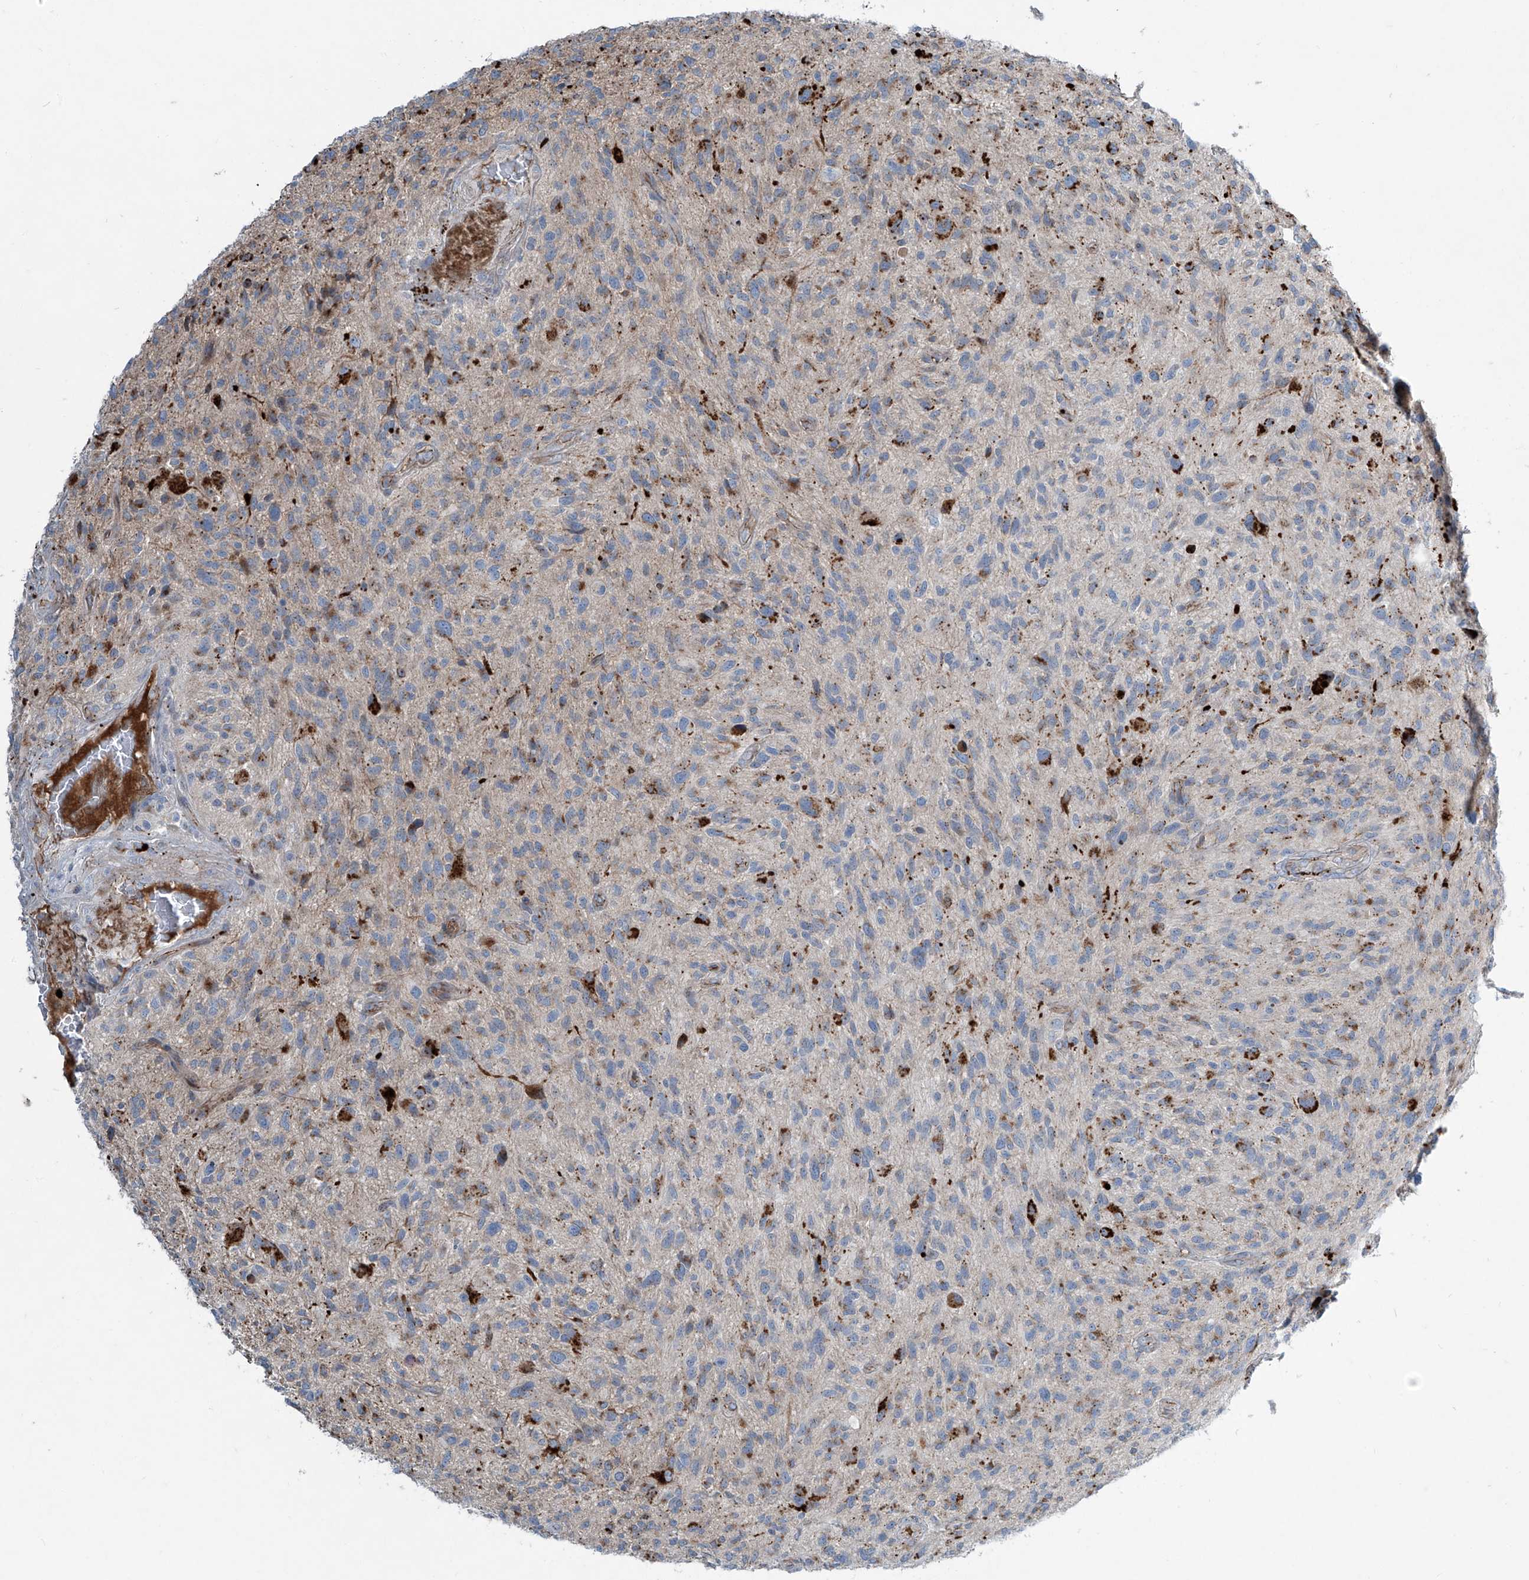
{"staining": {"intensity": "moderate", "quantity": "<25%", "location": "cytoplasmic/membranous"}, "tissue": "glioma", "cell_type": "Tumor cells", "image_type": "cancer", "snomed": [{"axis": "morphology", "description": "Glioma, malignant, High grade"}, {"axis": "topography", "description": "Brain"}], "caption": "The micrograph demonstrates a brown stain indicating the presence of a protein in the cytoplasmic/membranous of tumor cells in glioma.", "gene": "CDH5", "patient": {"sex": "male", "age": 47}}